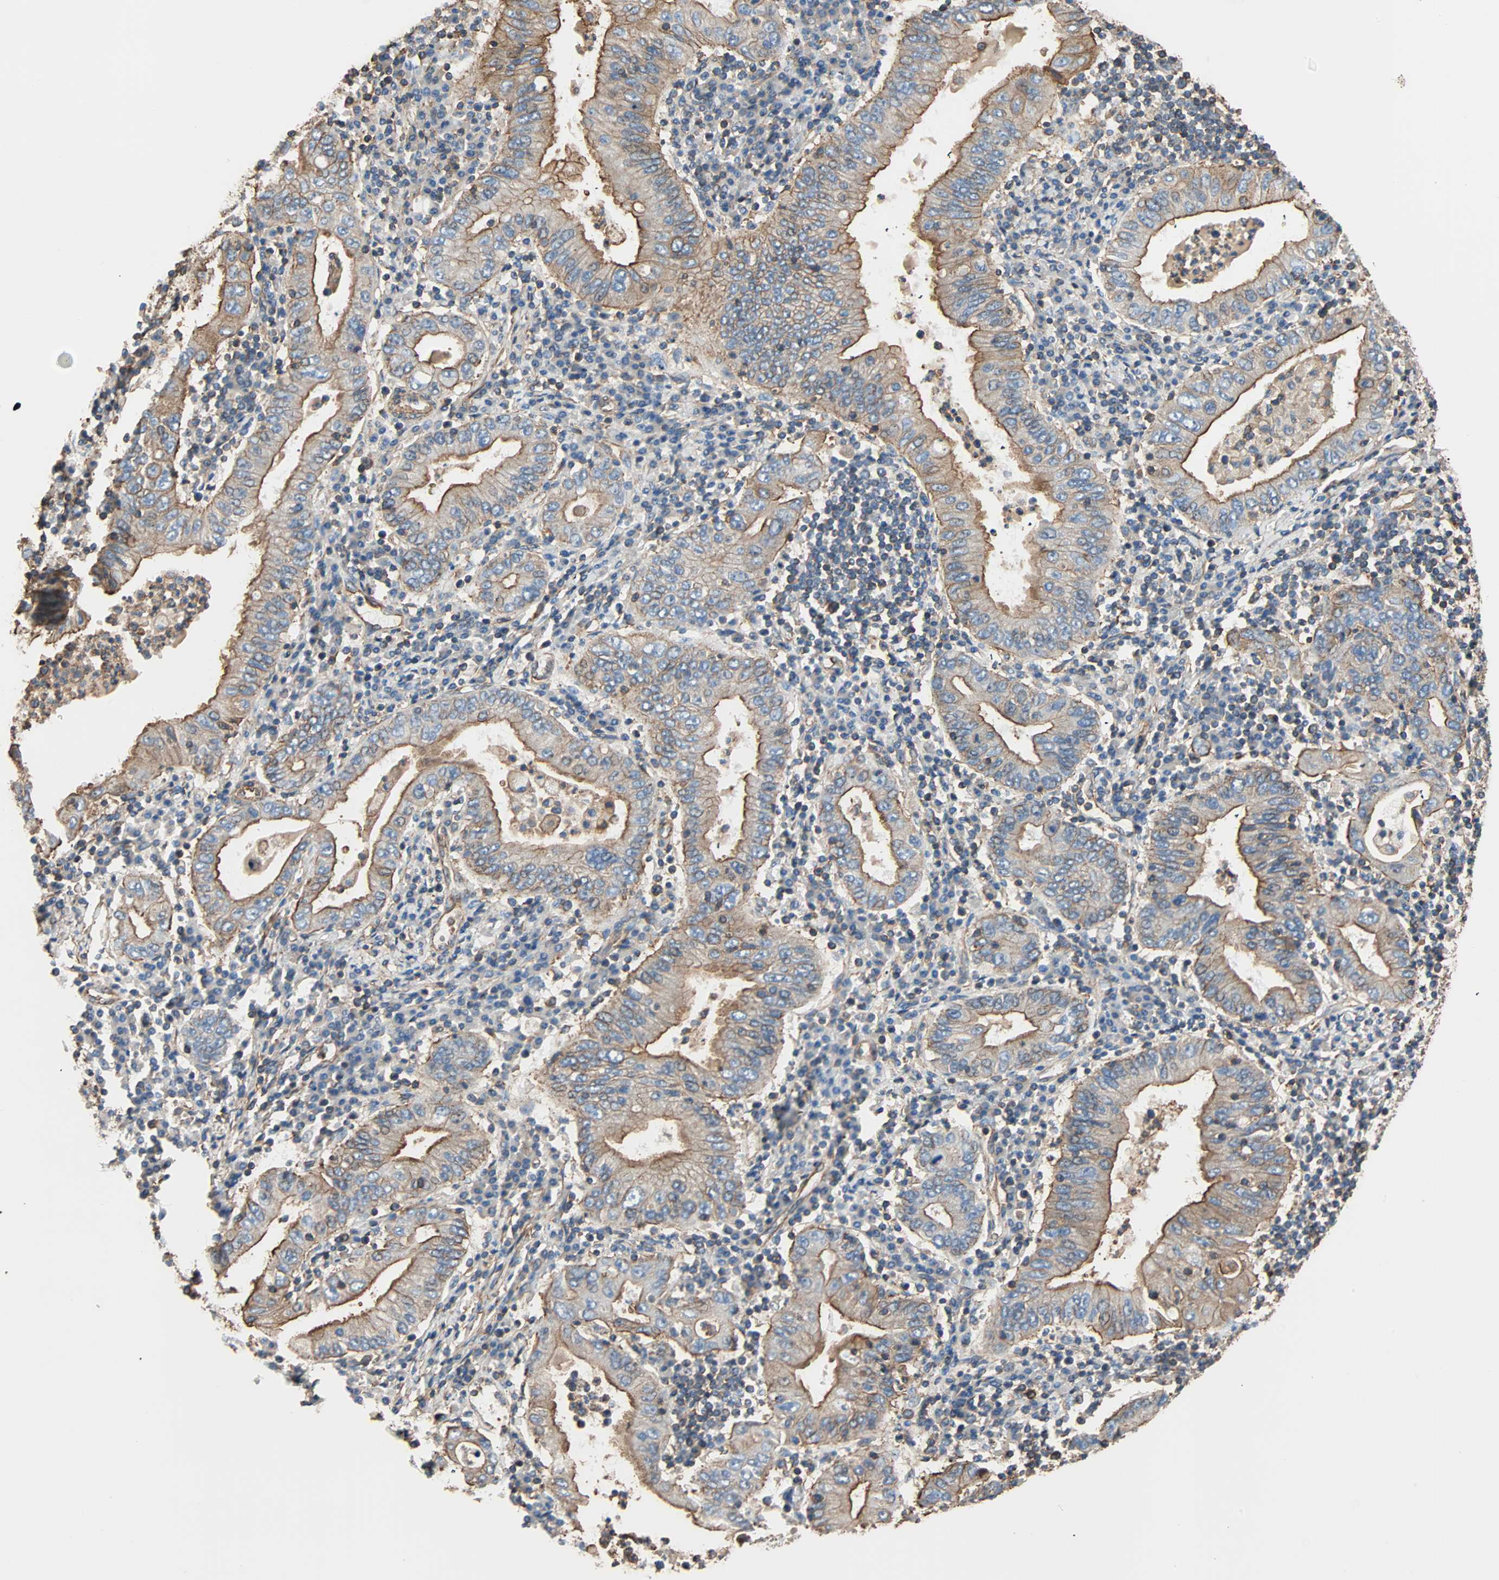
{"staining": {"intensity": "moderate", "quantity": "<25%", "location": "cytoplasmic/membranous"}, "tissue": "stomach cancer", "cell_type": "Tumor cells", "image_type": "cancer", "snomed": [{"axis": "morphology", "description": "Normal tissue, NOS"}, {"axis": "morphology", "description": "Adenocarcinoma, NOS"}, {"axis": "topography", "description": "Esophagus"}, {"axis": "topography", "description": "Stomach, upper"}, {"axis": "topography", "description": "Peripheral nerve tissue"}], "caption": "Stomach adenocarcinoma was stained to show a protein in brown. There is low levels of moderate cytoplasmic/membranous positivity in approximately <25% of tumor cells. (IHC, brightfield microscopy, high magnification).", "gene": "GALNT10", "patient": {"sex": "male", "age": 62}}